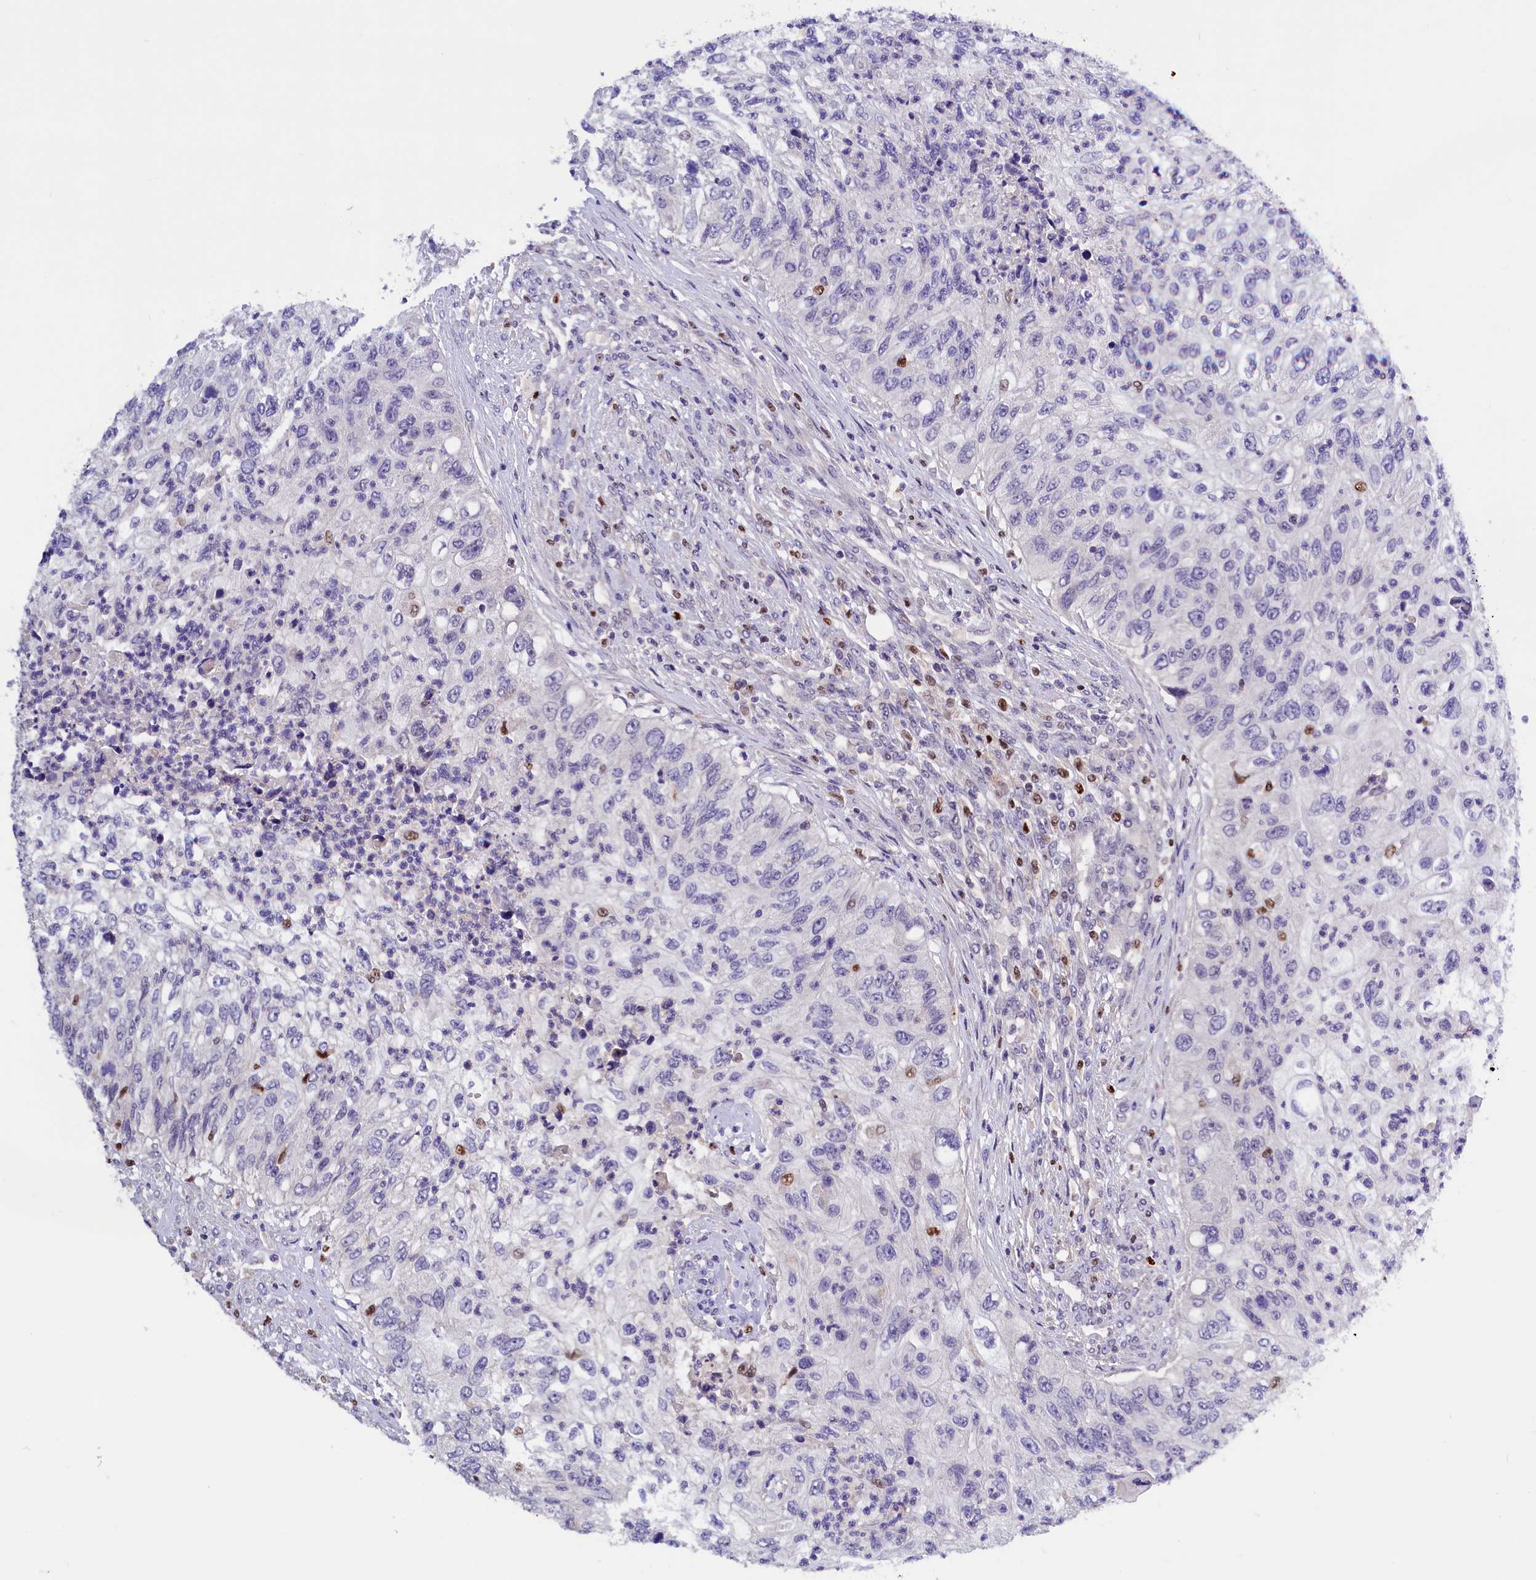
{"staining": {"intensity": "negative", "quantity": "none", "location": "none"}, "tissue": "urothelial cancer", "cell_type": "Tumor cells", "image_type": "cancer", "snomed": [{"axis": "morphology", "description": "Urothelial carcinoma, High grade"}, {"axis": "topography", "description": "Urinary bladder"}], "caption": "A micrograph of urothelial cancer stained for a protein displays no brown staining in tumor cells.", "gene": "BTBD9", "patient": {"sex": "female", "age": 60}}